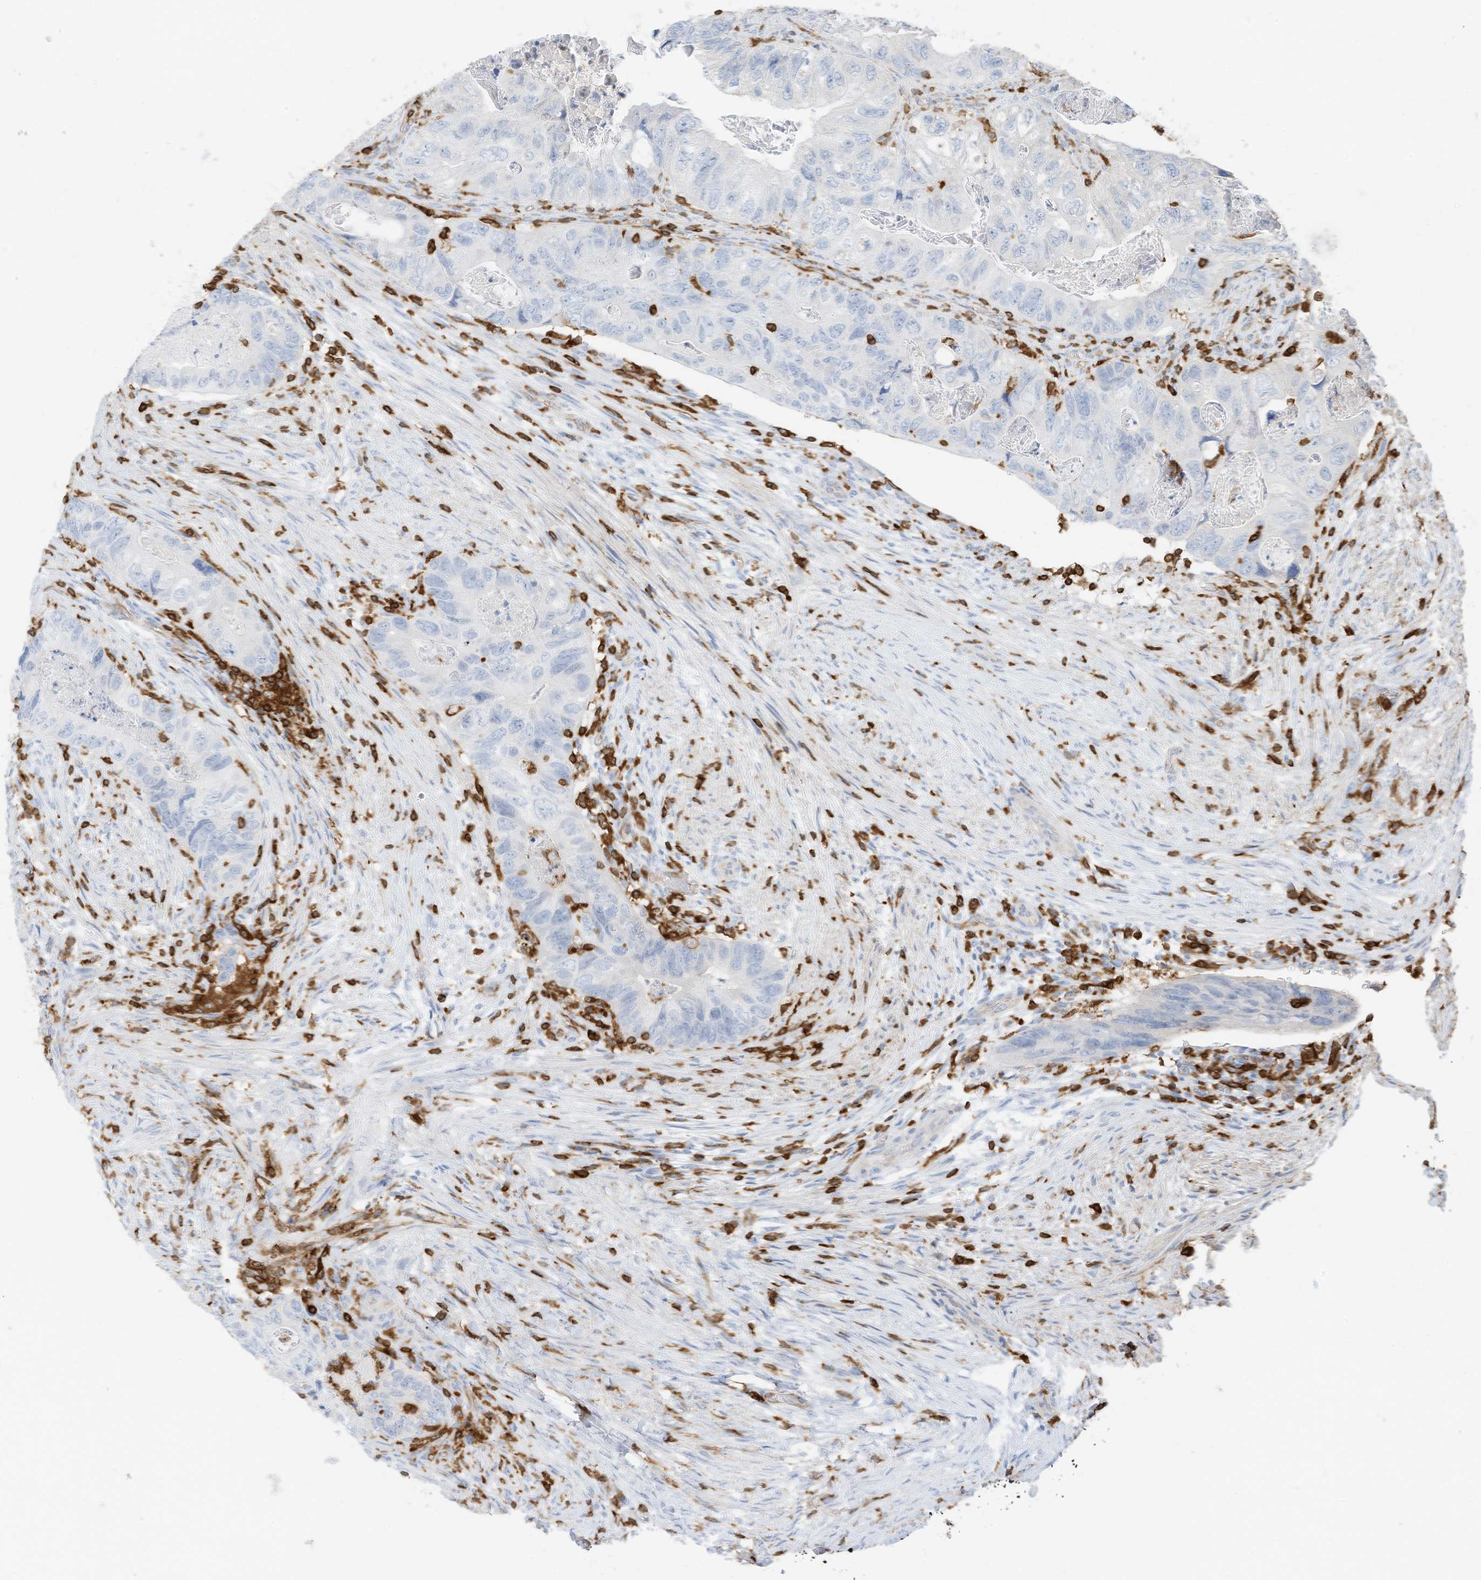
{"staining": {"intensity": "negative", "quantity": "none", "location": "none"}, "tissue": "colorectal cancer", "cell_type": "Tumor cells", "image_type": "cancer", "snomed": [{"axis": "morphology", "description": "Adenocarcinoma, NOS"}, {"axis": "topography", "description": "Rectum"}], "caption": "Micrograph shows no significant protein positivity in tumor cells of adenocarcinoma (colorectal).", "gene": "ARHGAP25", "patient": {"sex": "male", "age": 63}}